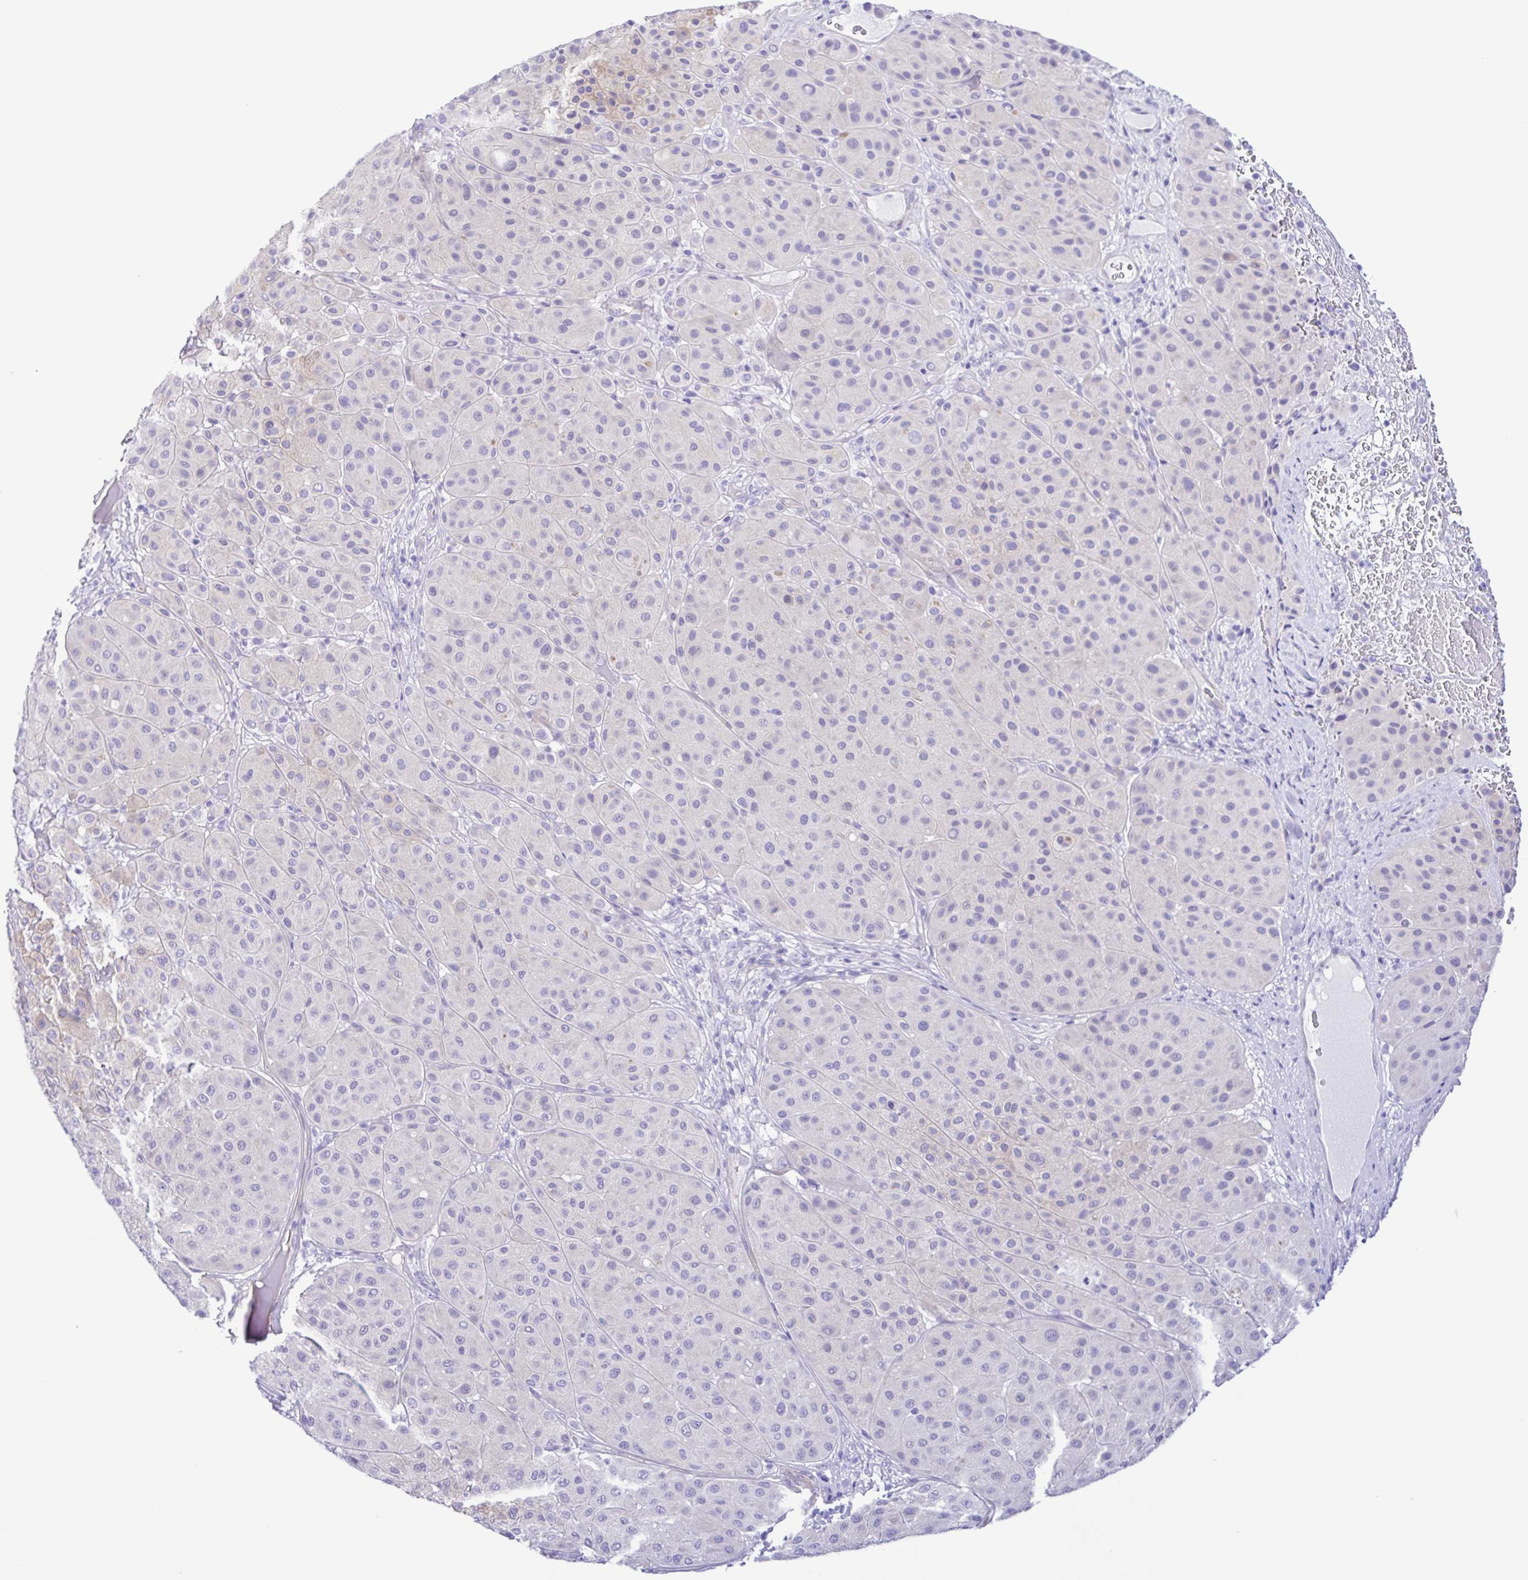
{"staining": {"intensity": "negative", "quantity": "none", "location": "none"}, "tissue": "melanoma", "cell_type": "Tumor cells", "image_type": "cancer", "snomed": [{"axis": "morphology", "description": "Malignant melanoma, Metastatic site"}, {"axis": "topography", "description": "Smooth muscle"}], "caption": "Immunohistochemistry micrograph of neoplastic tissue: melanoma stained with DAB (3,3'-diaminobenzidine) reveals no significant protein positivity in tumor cells.", "gene": "CYP11A1", "patient": {"sex": "male", "age": 41}}